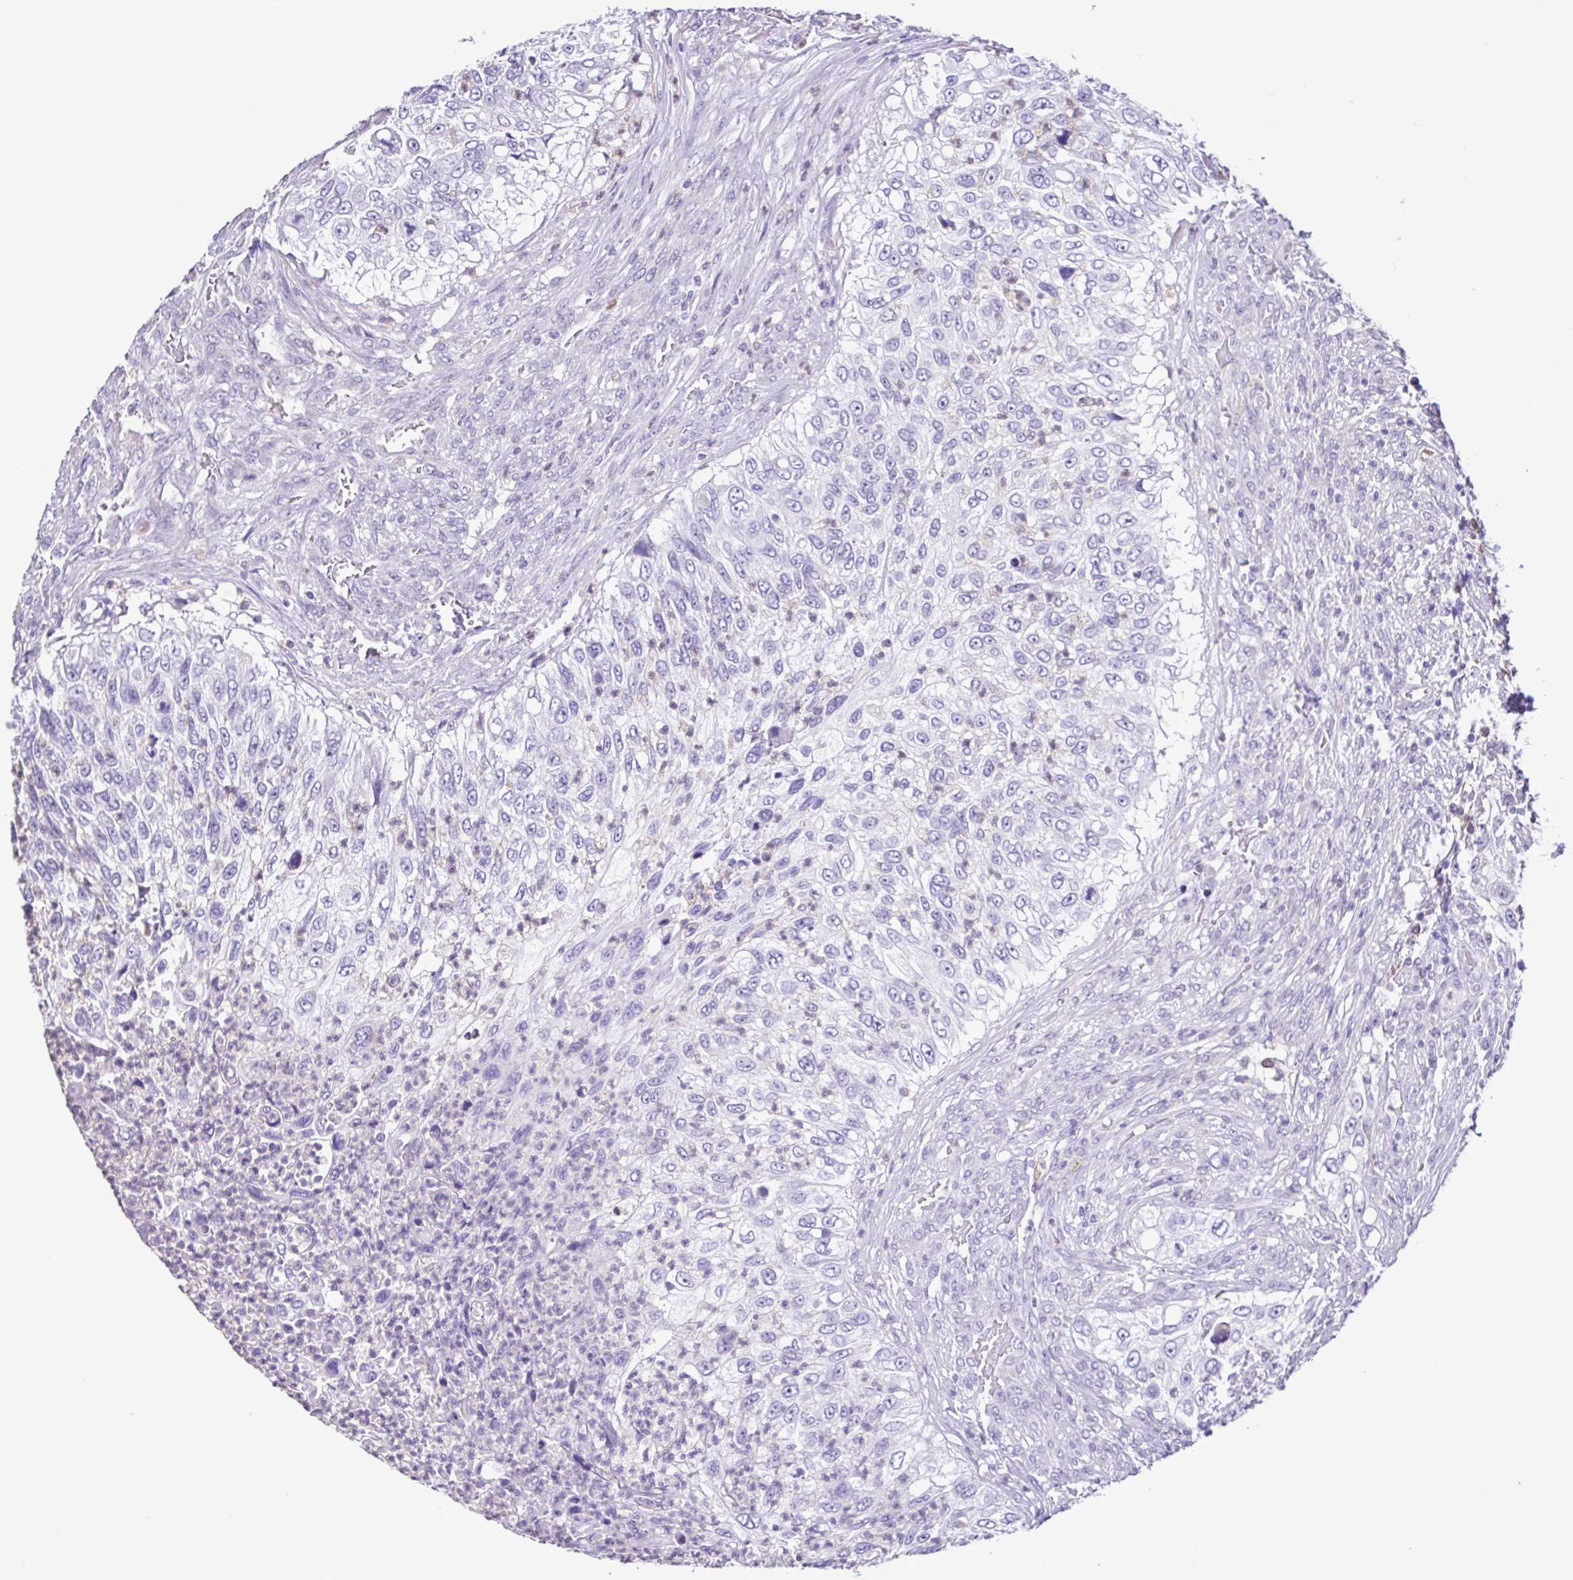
{"staining": {"intensity": "negative", "quantity": "none", "location": "none"}, "tissue": "urothelial cancer", "cell_type": "Tumor cells", "image_type": "cancer", "snomed": [{"axis": "morphology", "description": "Urothelial carcinoma, High grade"}, {"axis": "topography", "description": "Urinary bladder"}], "caption": "Immunohistochemistry histopathology image of neoplastic tissue: human high-grade urothelial carcinoma stained with DAB exhibits no significant protein staining in tumor cells.", "gene": "CBY2", "patient": {"sex": "female", "age": 60}}